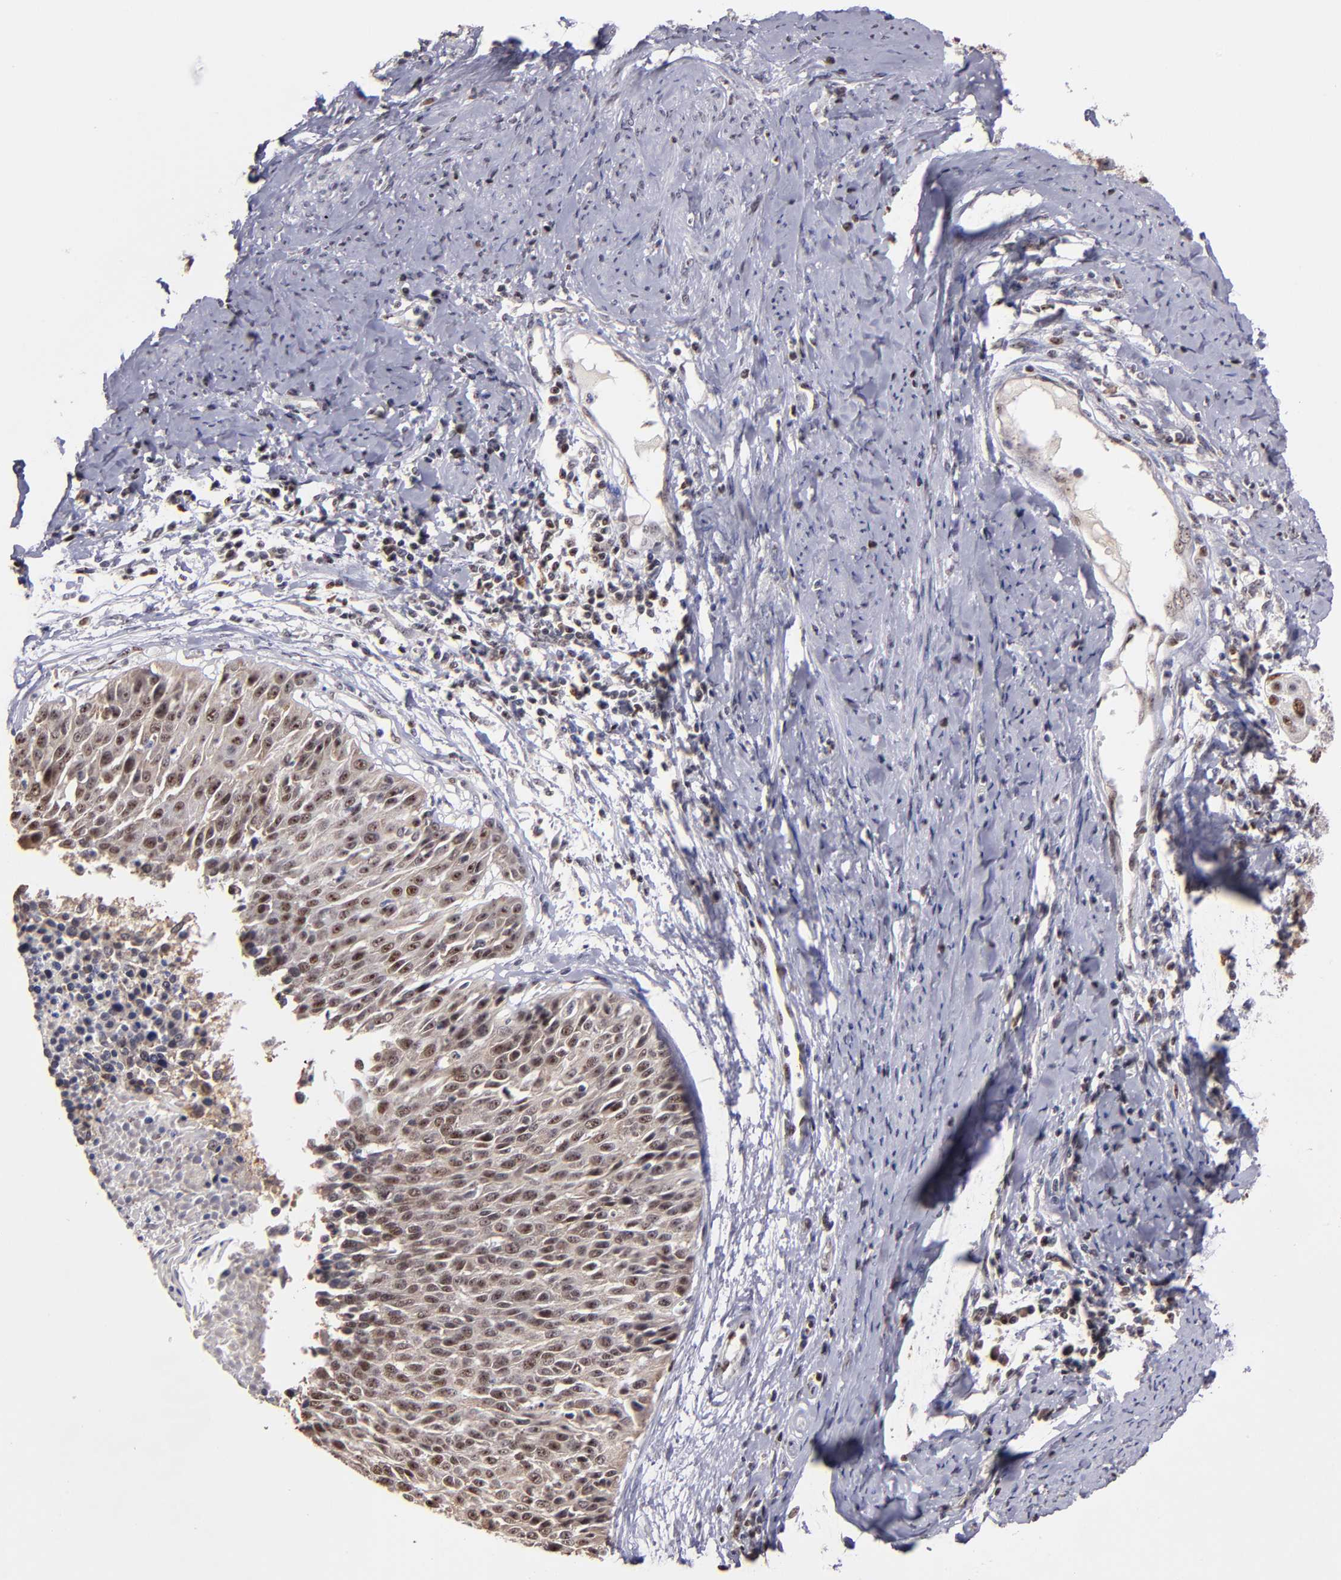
{"staining": {"intensity": "moderate", "quantity": ">75%", "location": "cytoplasmic/membranous,nuclear"}, "tissue": "cervical cancer", "cell_type": "Tumor cells", "image_type": "cancer", "snomed": [{"axis": "morphology", "description": "Squamous cell carcinoma, NOS"}, {"axis": "topography", "description": "Cervix"}], "caption": "Cervical cancer stained with a protein marker demonstrates moderate staining in tumor cells.", "gene": "DDX24", "patient": {"sex": "female", "age": 64}}